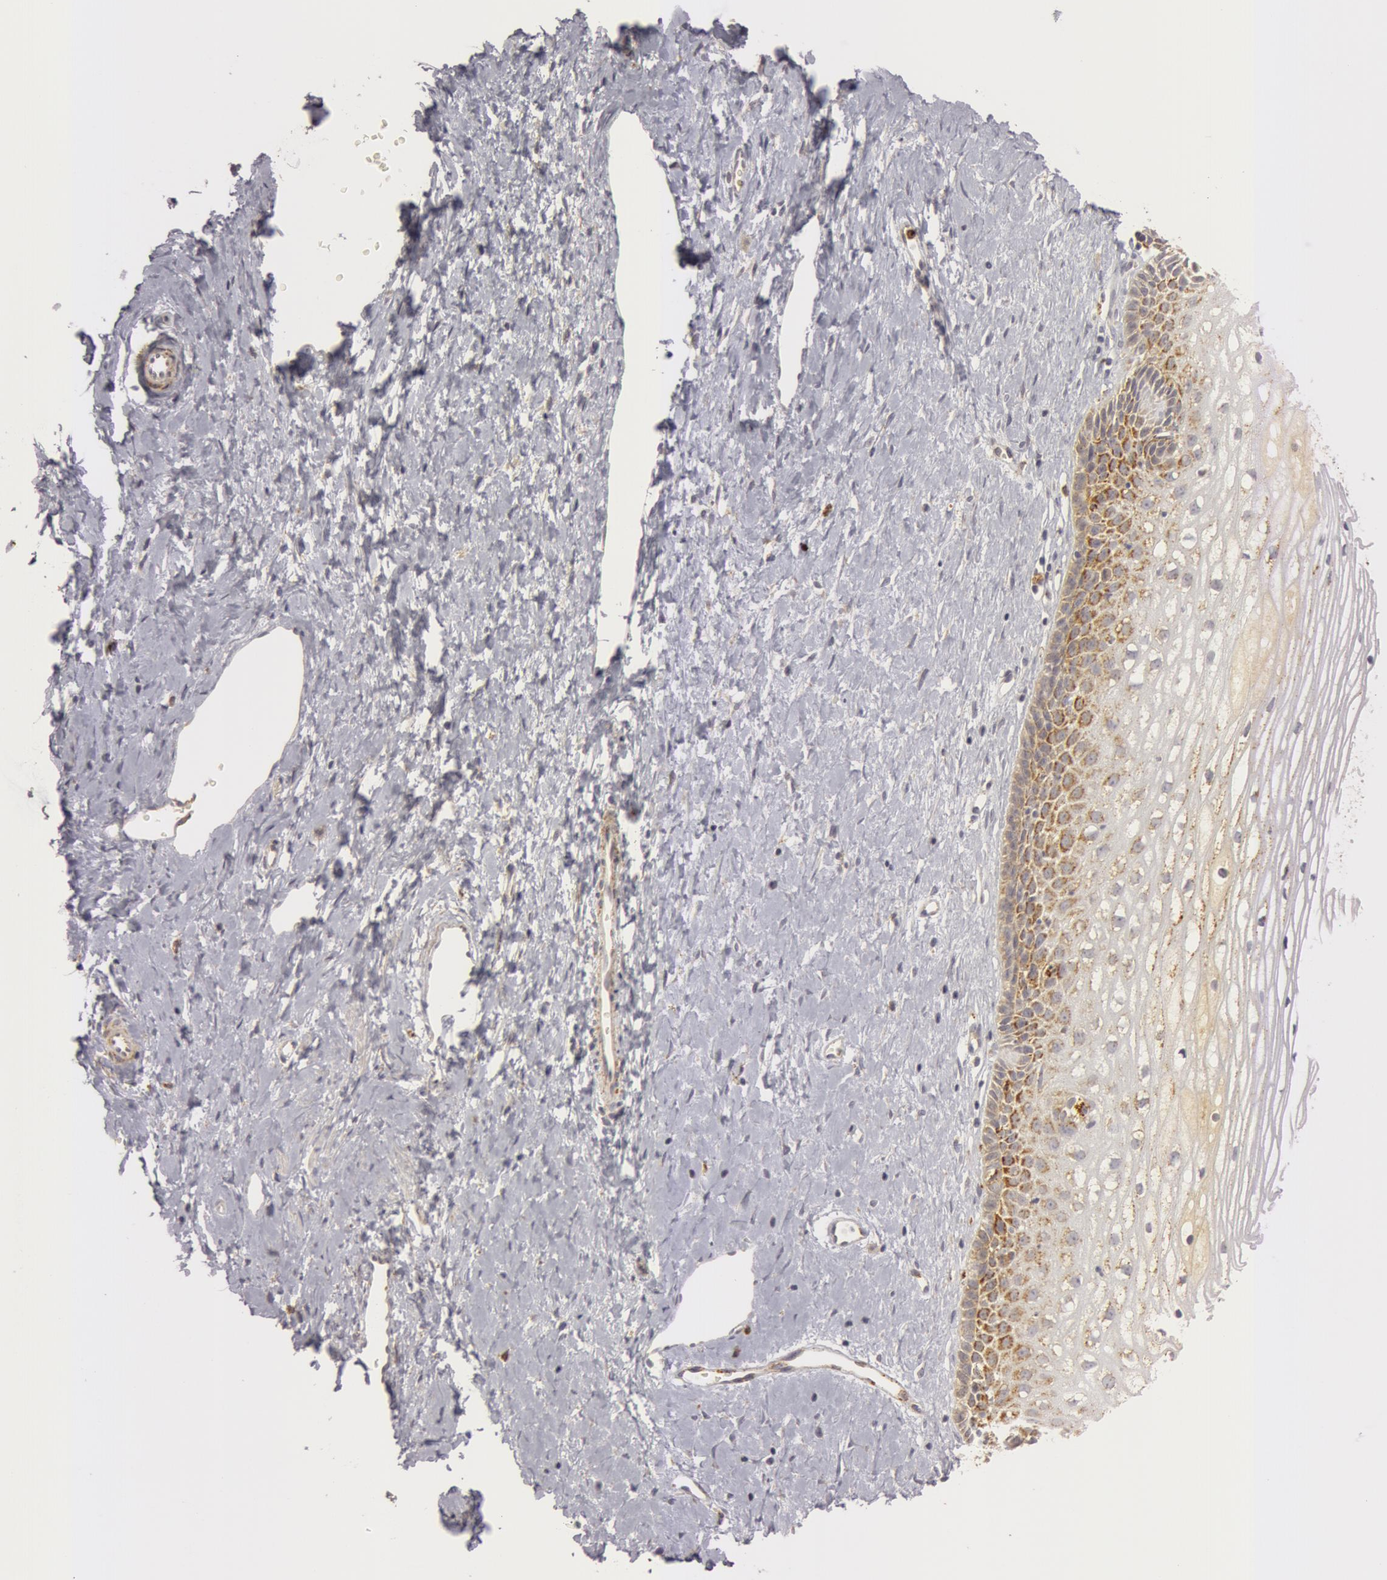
{"staining": {"intensity": "weak", "quantity": "25%-75%", "location": "cytoplasmic/membranous"}, "tissue": "cervix", "cell_type": "Glandular cells", "image_type": "normal", "snomed": [{"axis": "morphology", "description": "Normal tissue, NOS"}, {"axis": "topography", "description": "Cervix"}], "caption": "Cervix stained with DAB (3,3'-diaminobenzidine) immunohistochemistry (IHC) shows low levels of weak cytoplasmic/membranous expression in about 25%-75% of glandular cells. The protein of interest is stained brown, and the nuclei are stained in blue (DAB IHC with brightfield microscopy, high magnification).", "gene": "C7", "patient": {"sex": "female", "age": 40}}